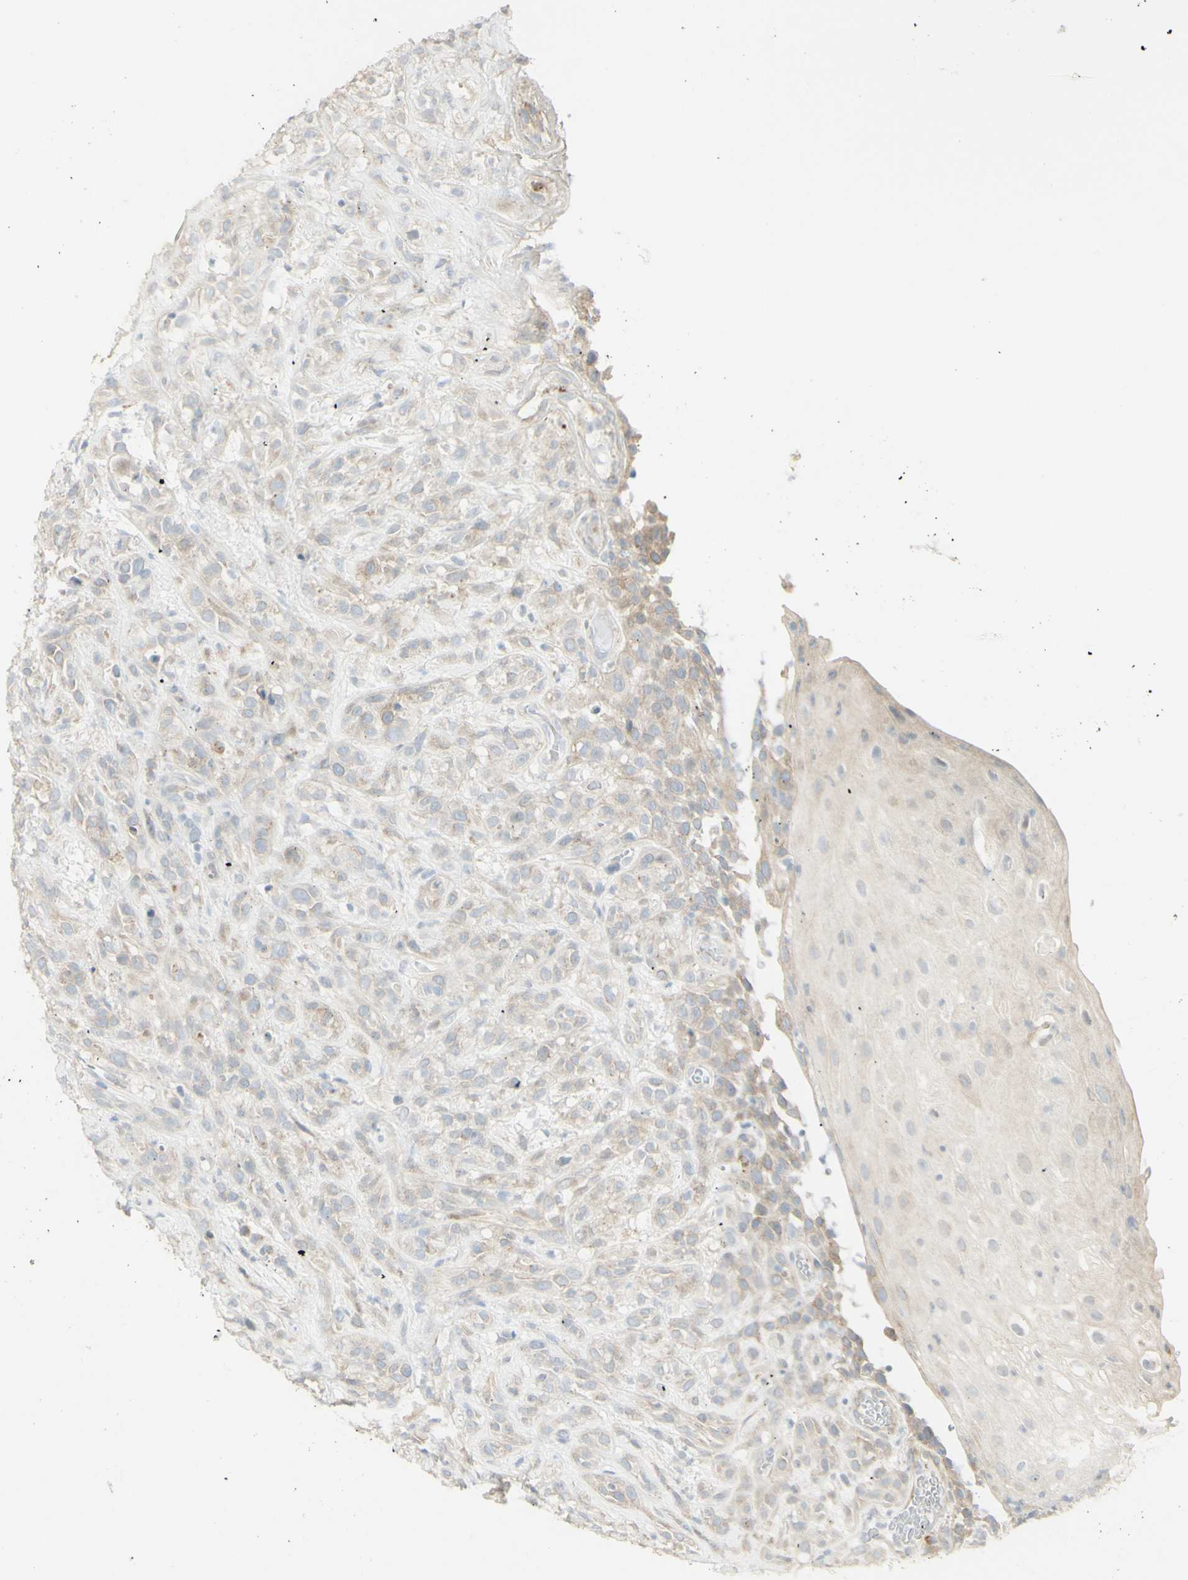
{"staining": {"intensity": "moderate", "quantity": "25%-75%", "location": "cytoplasmic/membranous"}, "tissue": "head and neck cancer", "cell_type": "Tumor cells", "image_type": "cancer", "snomed": [{"axis": "morphology", "description": "Normal tissue, NOS"}, {"axis": "morphology", "description": "Squamous cell carcinoma, NOS"}, {"axis": "topography", "description": "Cartilage tissue"}, {"axis": "topography", "description": "Head-Neck"}], "caption": "A high-resolution micrograph shows immunohistochemistry (IHC) staining of head and neck cancer, which shows moderate cytoplasmic/membranous expression in approximately 25%-75% of tumor cells.", "gene": "NDST4", "patient": {"sex": "male", "age": 62}}